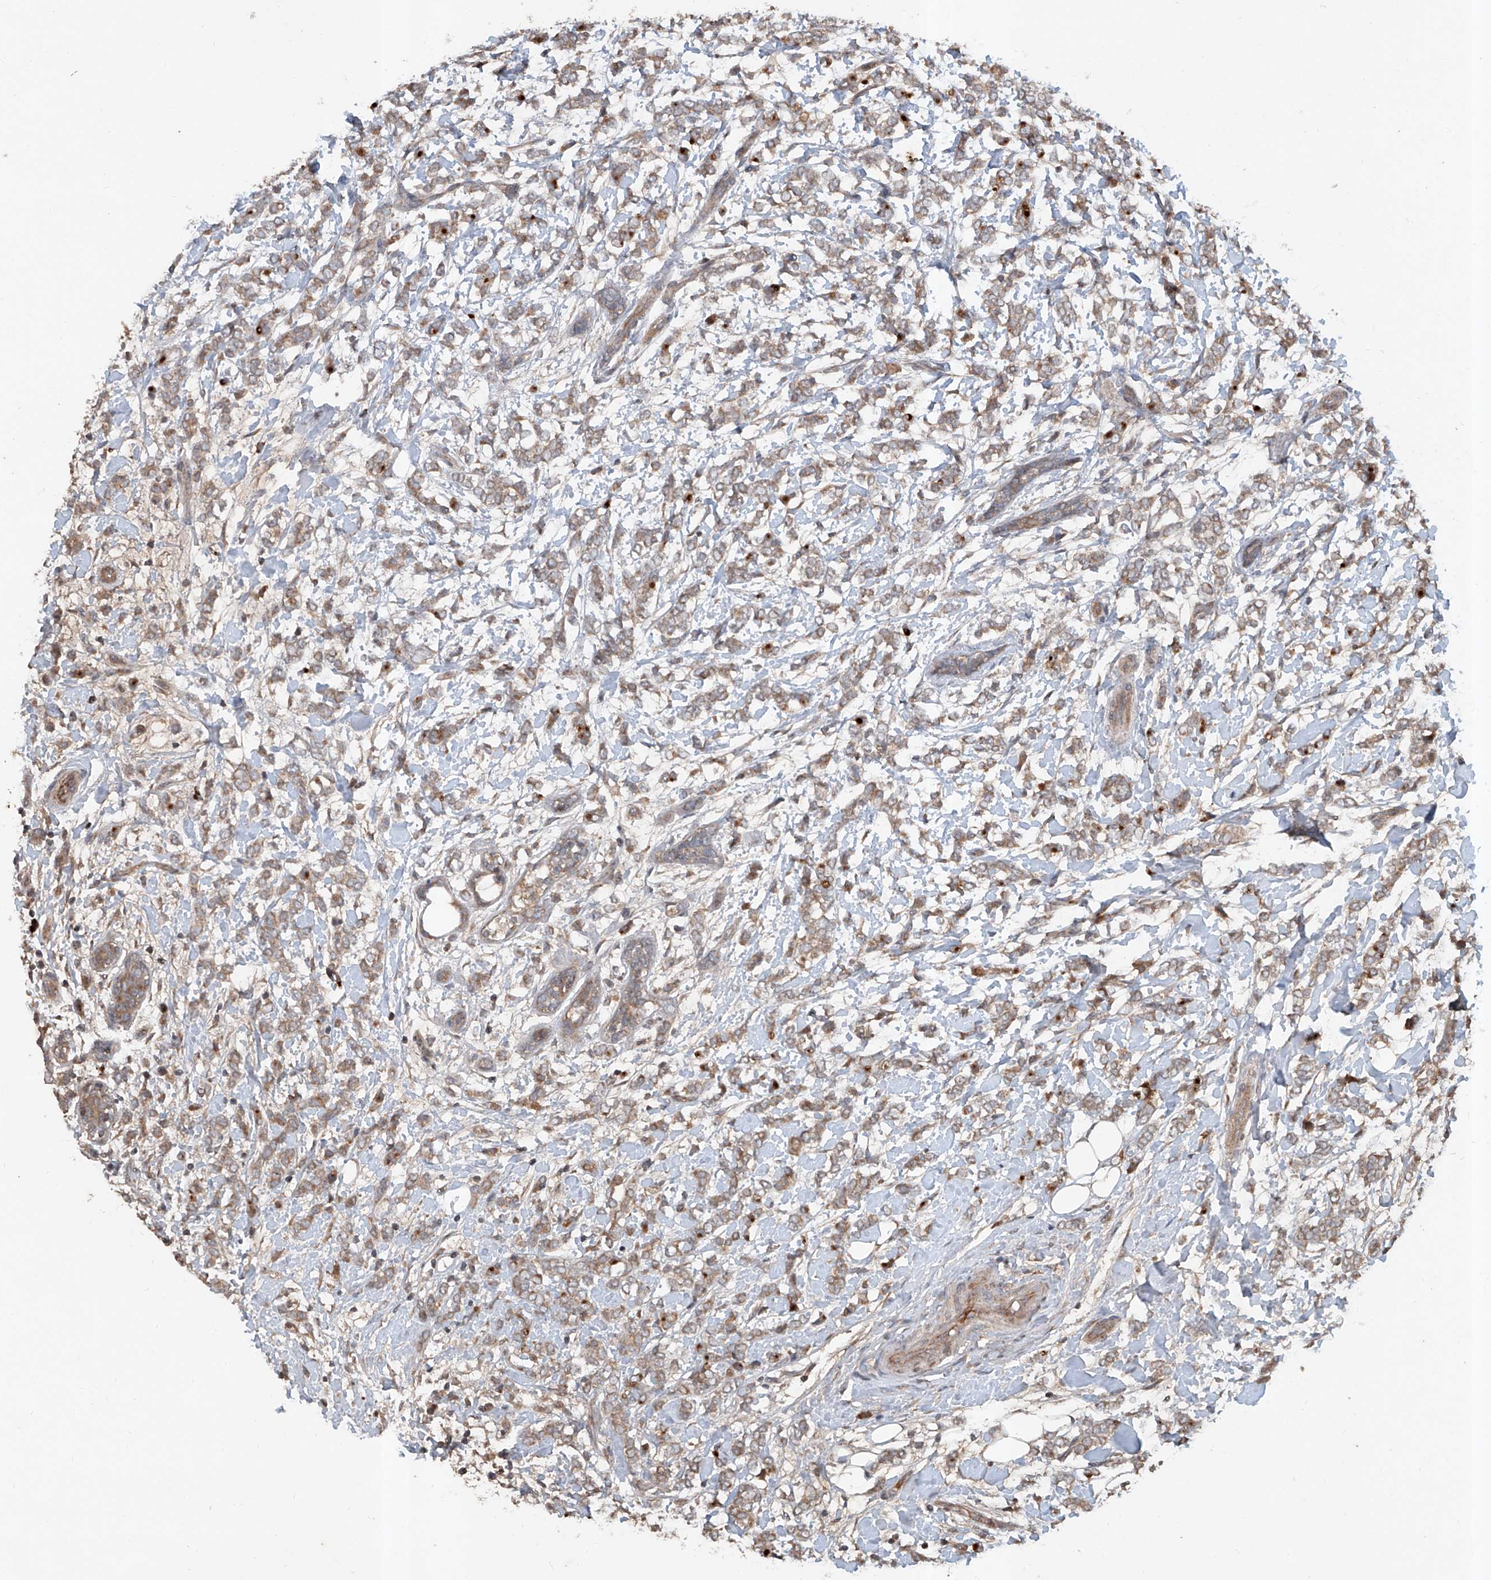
{"staining": {"intensity": "moderate", "quantity": ">75%", "location": "cytoplasmic/membranous"}, "tissue": "breast cancer", "cell_type": "Tumor cells", "image_type": "cancer", "snomed": [{"axis": "morphology", "description": "Normal tissue, NOS"}, {"axis": "morphology", "description": "Lobular carcinoma"}, {"axis": "topography", "description": "Breast"}], "caption": "Immunohistochemical staining of breast lobular carcinoma exhibits medium levels of moderate cytoplasmic/membranous protein expression in approximately >75% of tumor cells.", "gene": "ADAM23", "patient": {"sex": "female", "age": 47}}